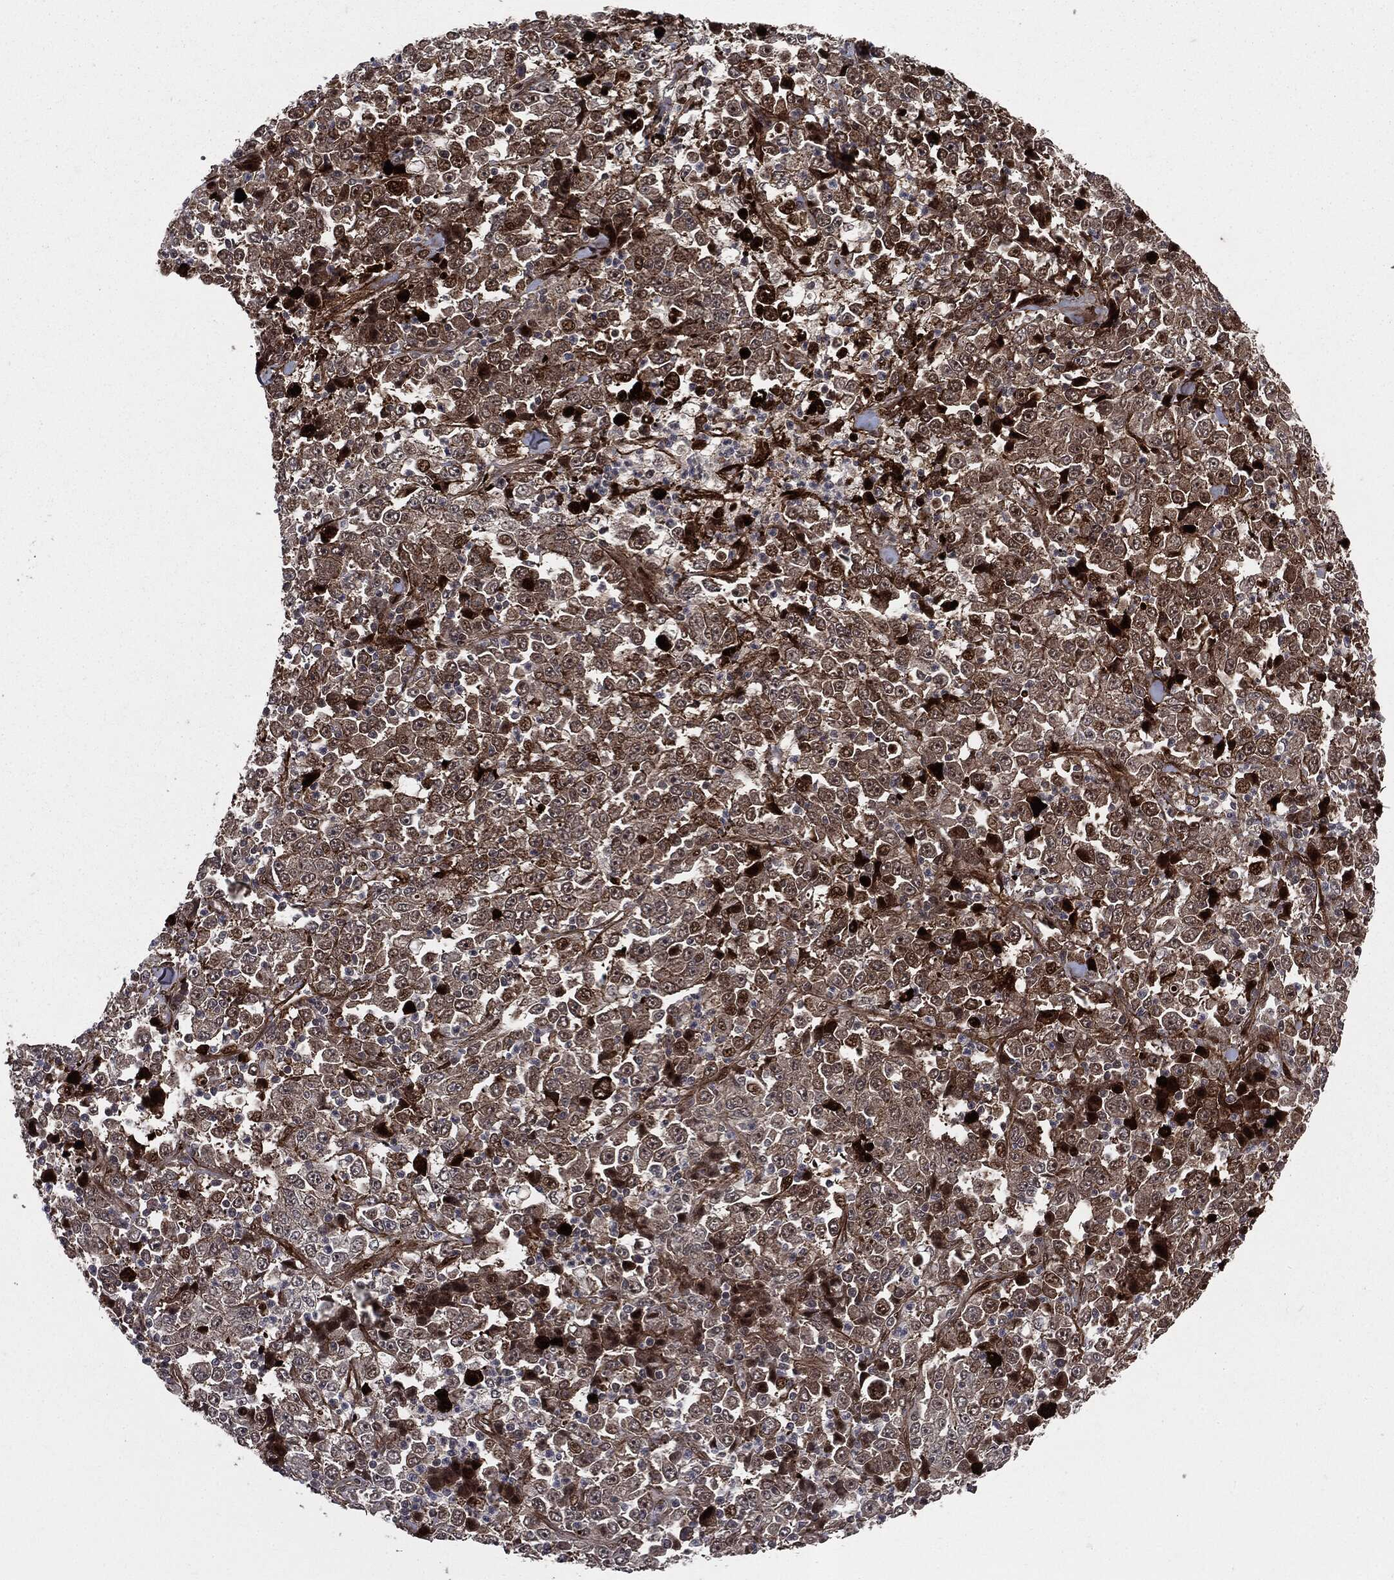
{"staining": {"intensity": "moderate", "quantity": "<25%", "location": "nuclear"}, "tissue": "stomach cancer", "cell_type": "Tumor cells", "image_type": "cancer", "snomed": [{"axis": "morphology", "description": "Normal tissue, NOS"}, {"axis": "morphology", "description": "Adenocarcinoma, NOS"}, {"axis": "topography", "description": "Stomach, upper"}, {"axis": "topography", "description": "Stomach"}], "caption": "The image shows staining of adenocarcinoma (stomach), revealing moderate nuclear protein staining (brown color) within tumor cells.", "gene": "SMAD4", "patient": {"sex": "male", "age": 59}}